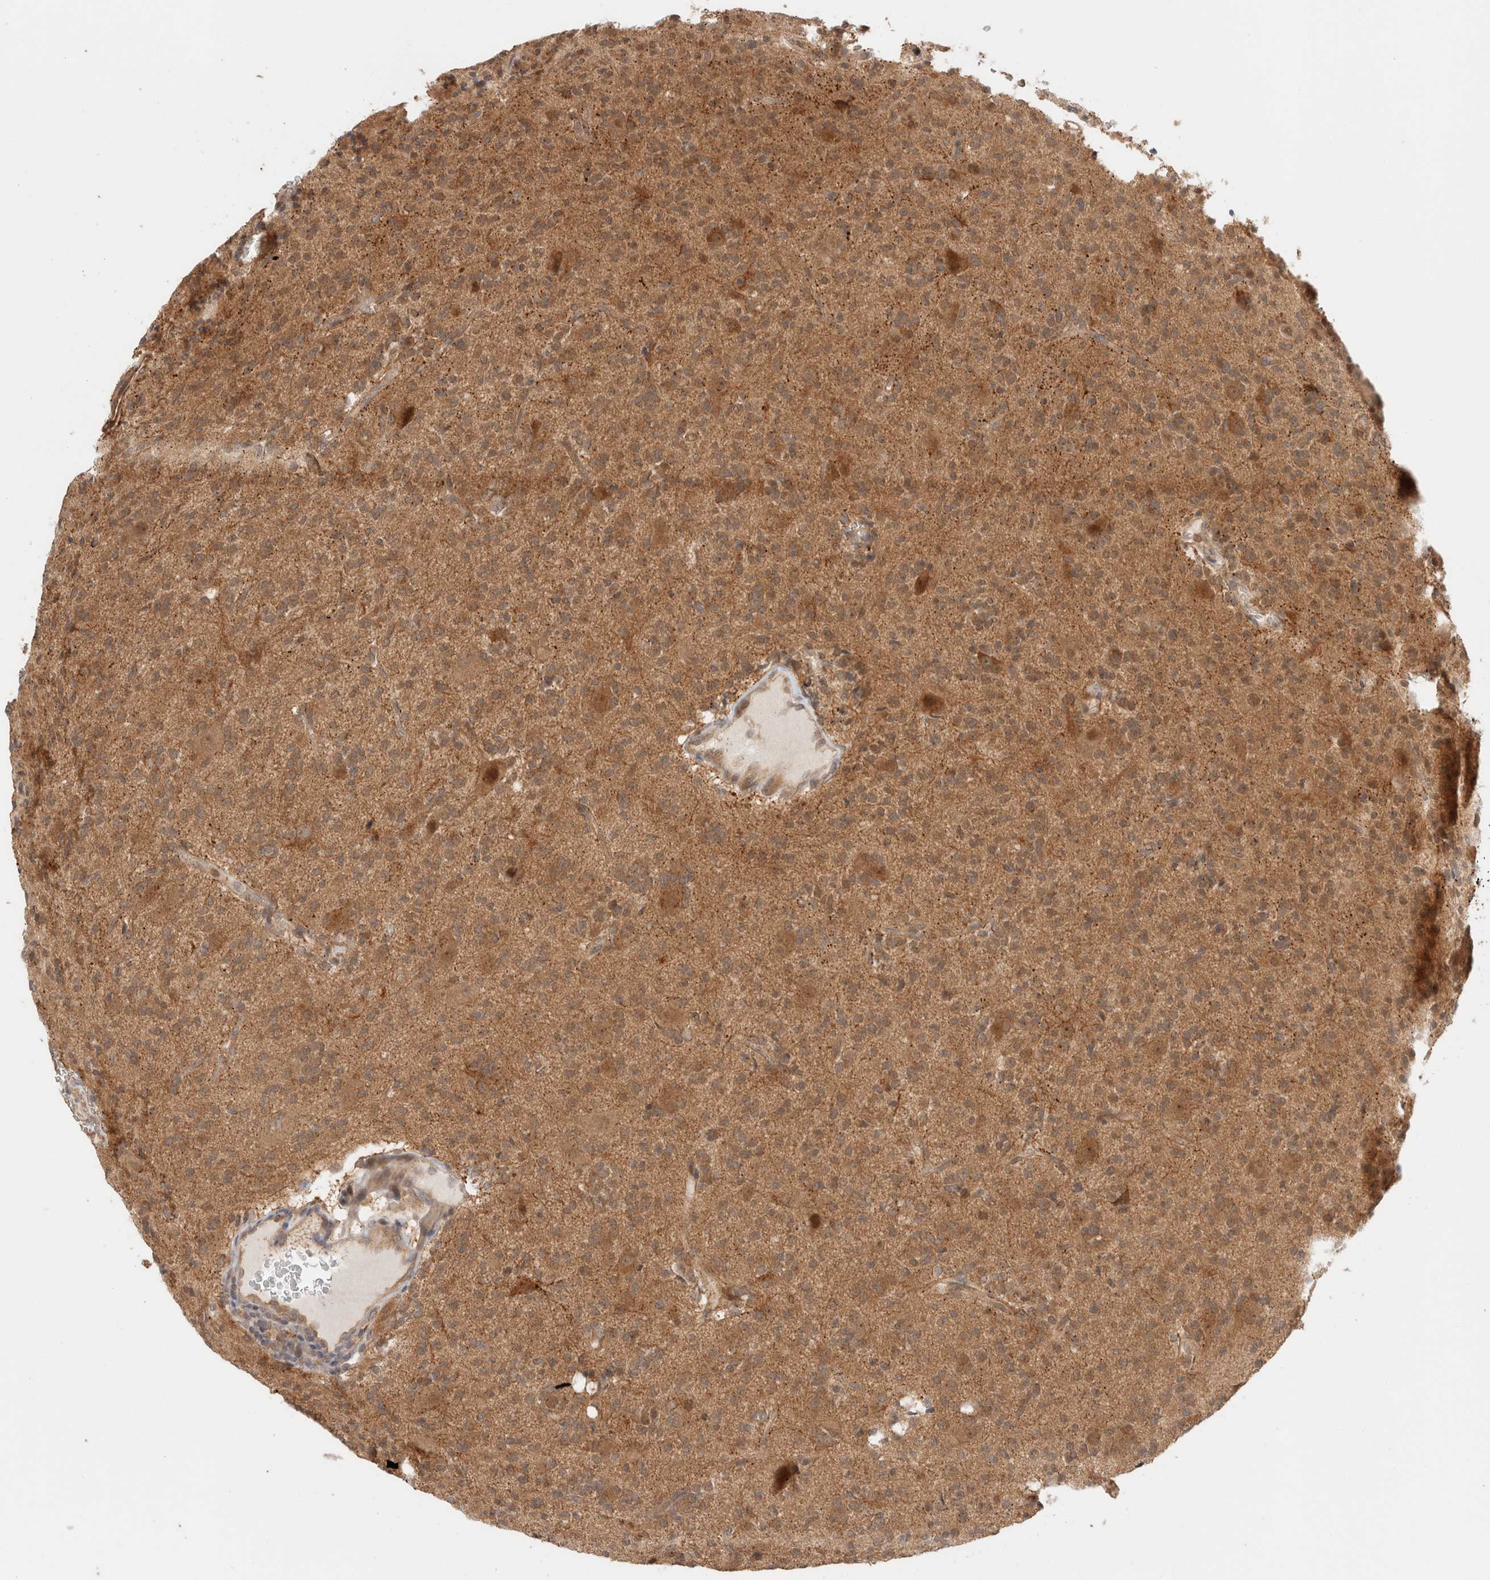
{"staining": {"intensity": "moderate", "quantity": ">75%", "location": "cytoplasmic/membranous"}, "tissue": "glioma", "cell_type": "Tumor cells", "image_type": "cancer", "snomed": [{"axis": "morphology", "description": "Glioma, malignant, High grade"}, {"axis": "topography", "description": "Brain"}], "caption": "Malignant high-grade glioma stained with a protein marker exhibits moderate staining in tumor cells.", "gene": "OTUD6B", "patient": {"sex": "male", "age": 34}}